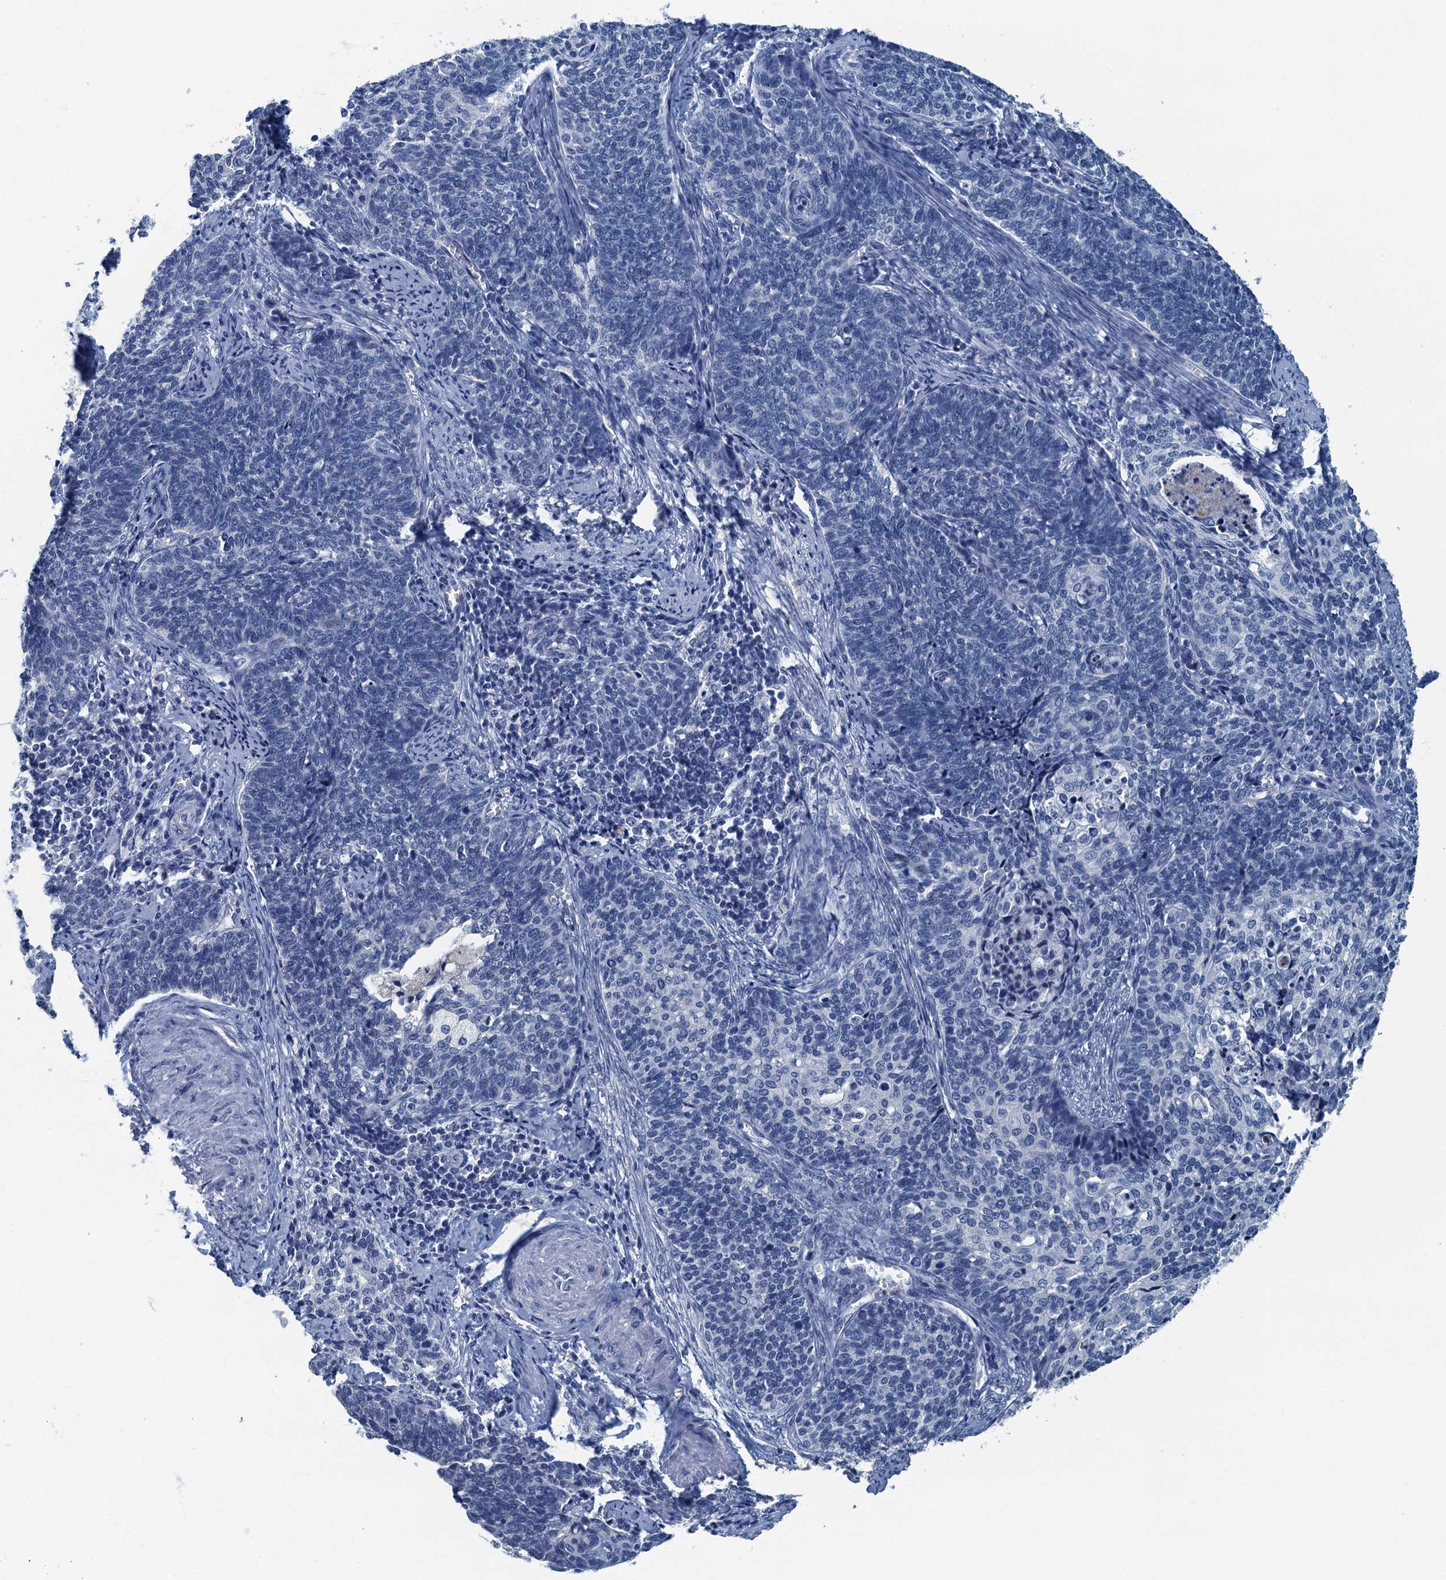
{"staining": {"intensity": "negative", "quantity": "none", "location": "none"}, "tissue": "cervical cancer", "cell_type": "Tumor cells", "image_type": "cancer", "snomed": [{"axis": "morphology", "description": "Squamous cell carcinoma, NOS"}, {"axis": "topography", "description": "Cervix"}], "caption": "Immunohistochemistry (IHC) image of neoplastic tissue: cervical cancer (squamous cell carcinoma) stained with DAB (3,3'-diaminobenzidine) reveals no significant protein positivity in tumor cells.", "gene": "GADL1", "patient": {"sex": "female", "age": 39}}